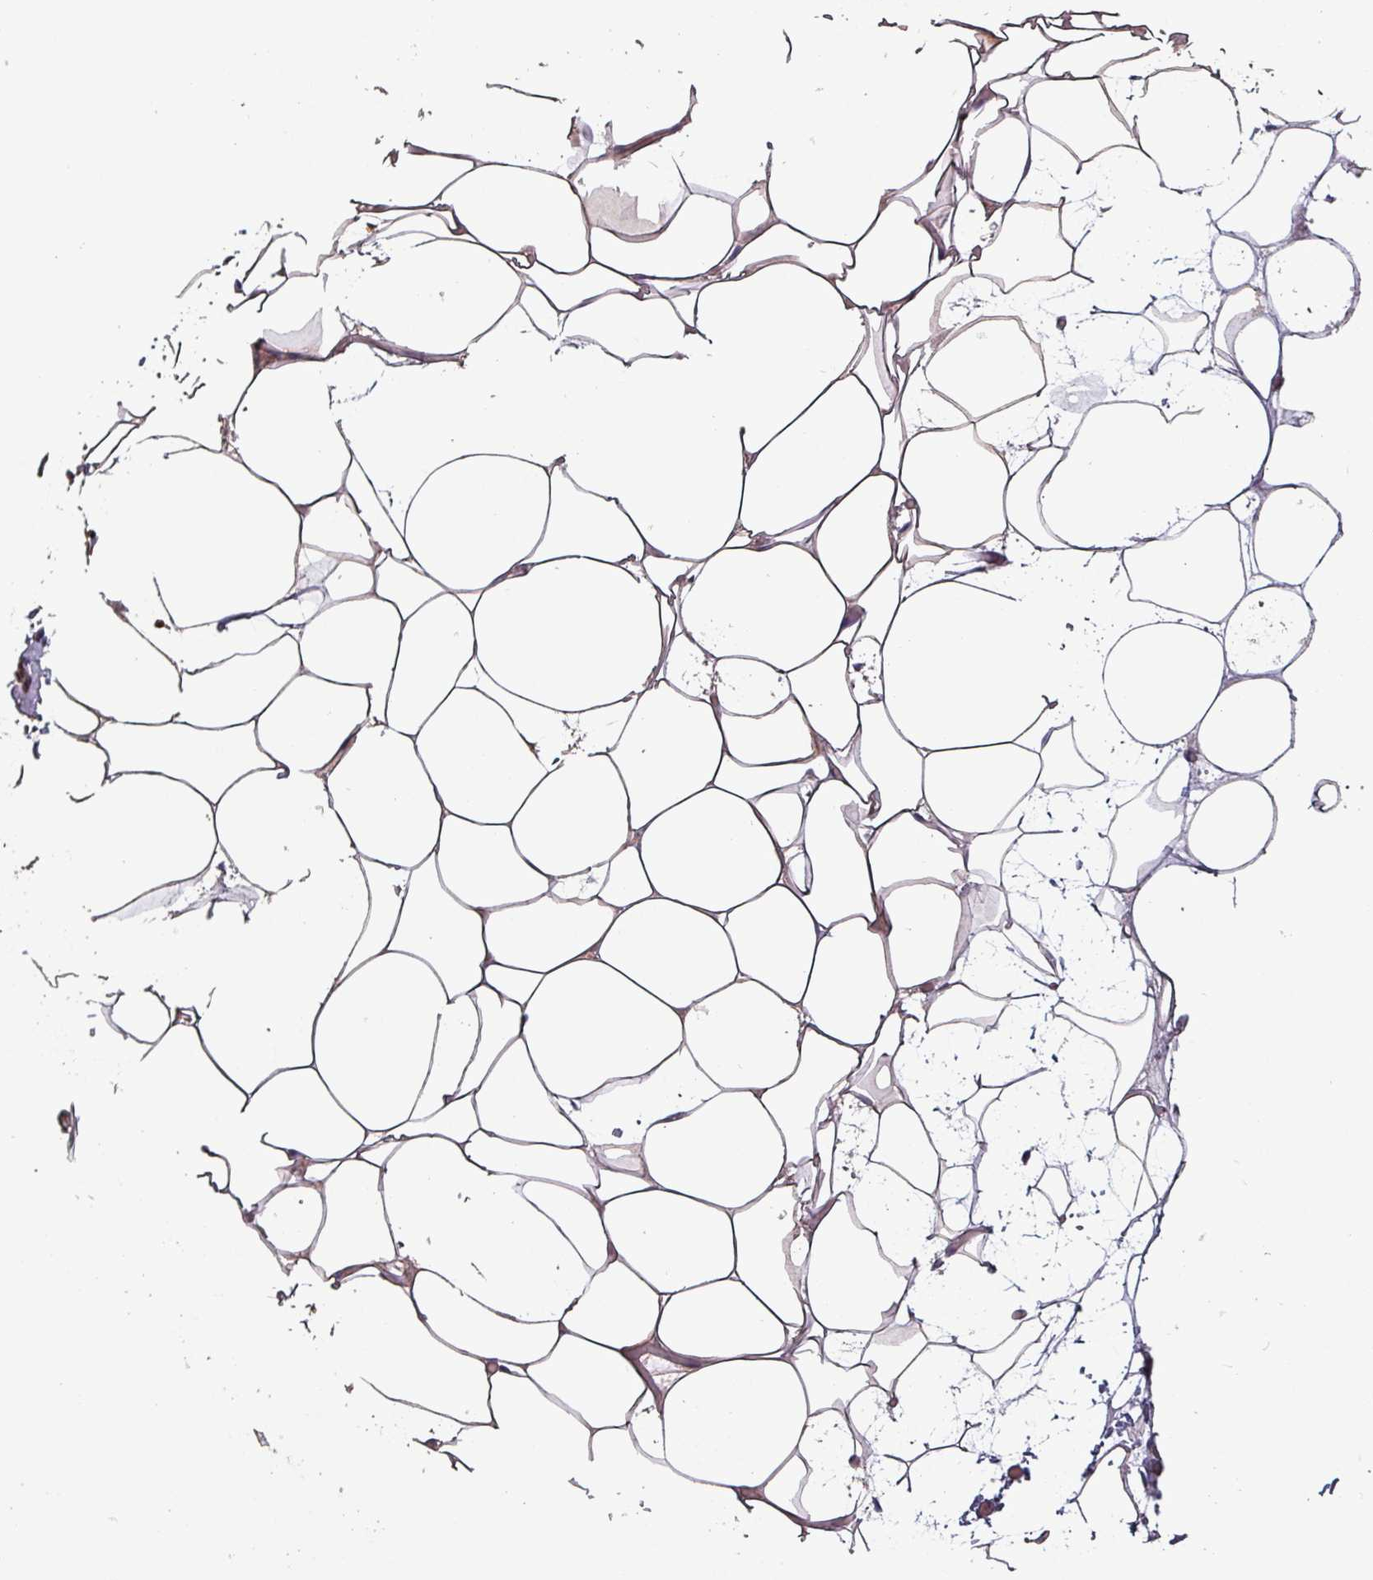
{"staining": {"intensity": "weak", "quantity": "<25%", "location": "cytoplasmic/membranous"}, "tissue": "adipose tissue", "cell_type": "Adipocytes", "image_type": "normal", "snomed": [{"axis": "morphology", "description": "Normal tissue, NOS"}, {"axis": "topography", "description": "Breast"}], "caption": "DAB immunohistochemical staining of unremarkable human adipose tissue displays no significant positivity in adipocytes. (DAB immunohistochemistry, high magnification).", "gene": "TPRA1", "patient": {"sex": "female", "age": 26}}